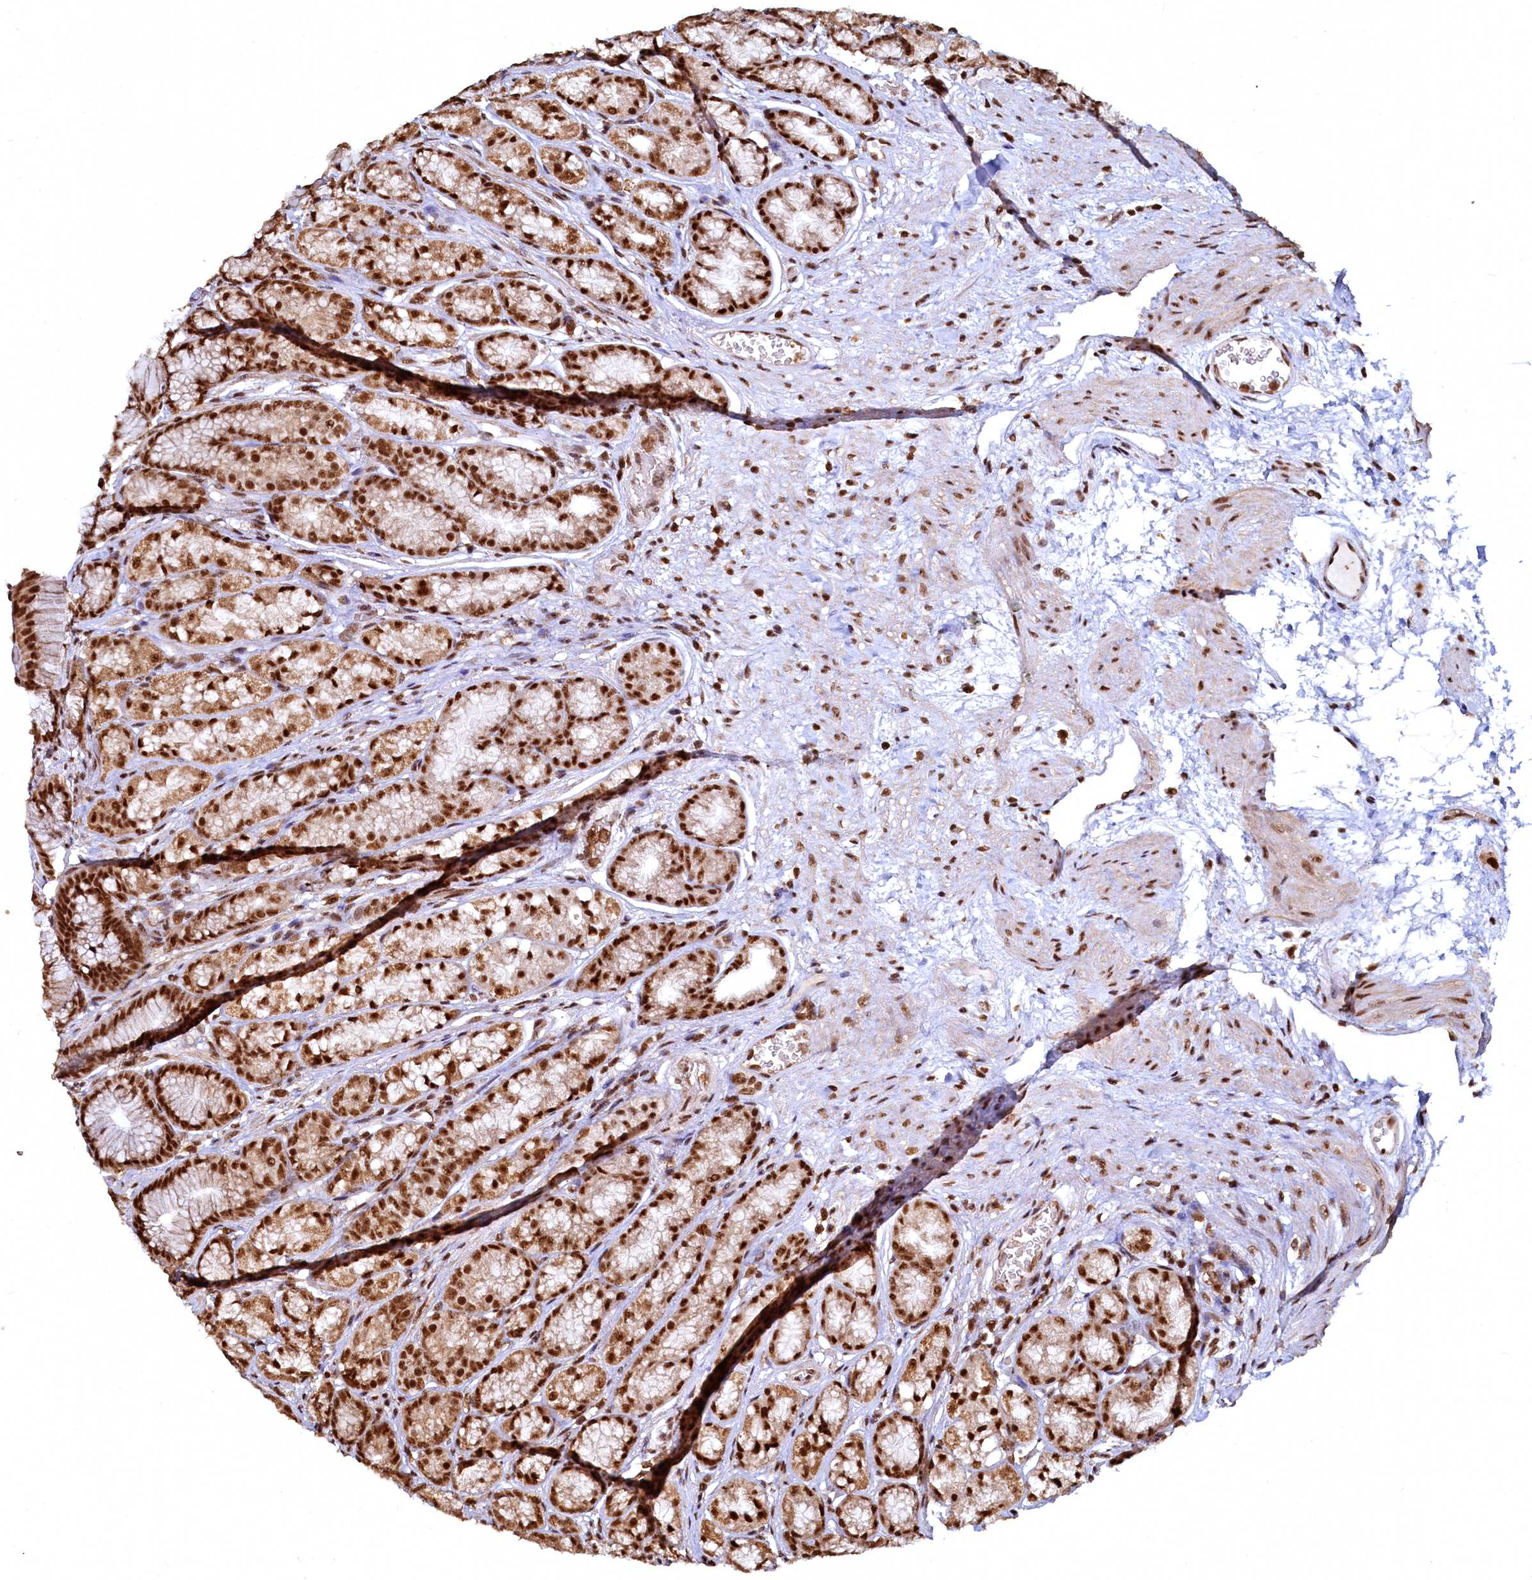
{"staining": {"intensity": "strong", "quantity": ">75%", "location": "nuclear"}, "tissue": "stomach", "cell_type": "Glandular cells", "image_type": "normal", "snomed": [{"axis": "morphology", "description": "Normal tissue, NOS"}, {"axis": "morphology", "description": "Adenocarcinoma, NOS"}, {"axis": "morphology", "description": "Adenocarcinoma, High grade"}, {"axis": "topography", "description": "Stomach, upper"}, {"axis": "topography", "description": "Stomach"}], "caption": "This histopathology image exhibits benign stomach stained with immunohistochemistry to label a protein in brown. The nuclear of glandular cells show strong positivity for the protein. Nuclei are counter-stained blue.", "gene": "RSRC2", "patient": {"sex": "female", "age": 65}}